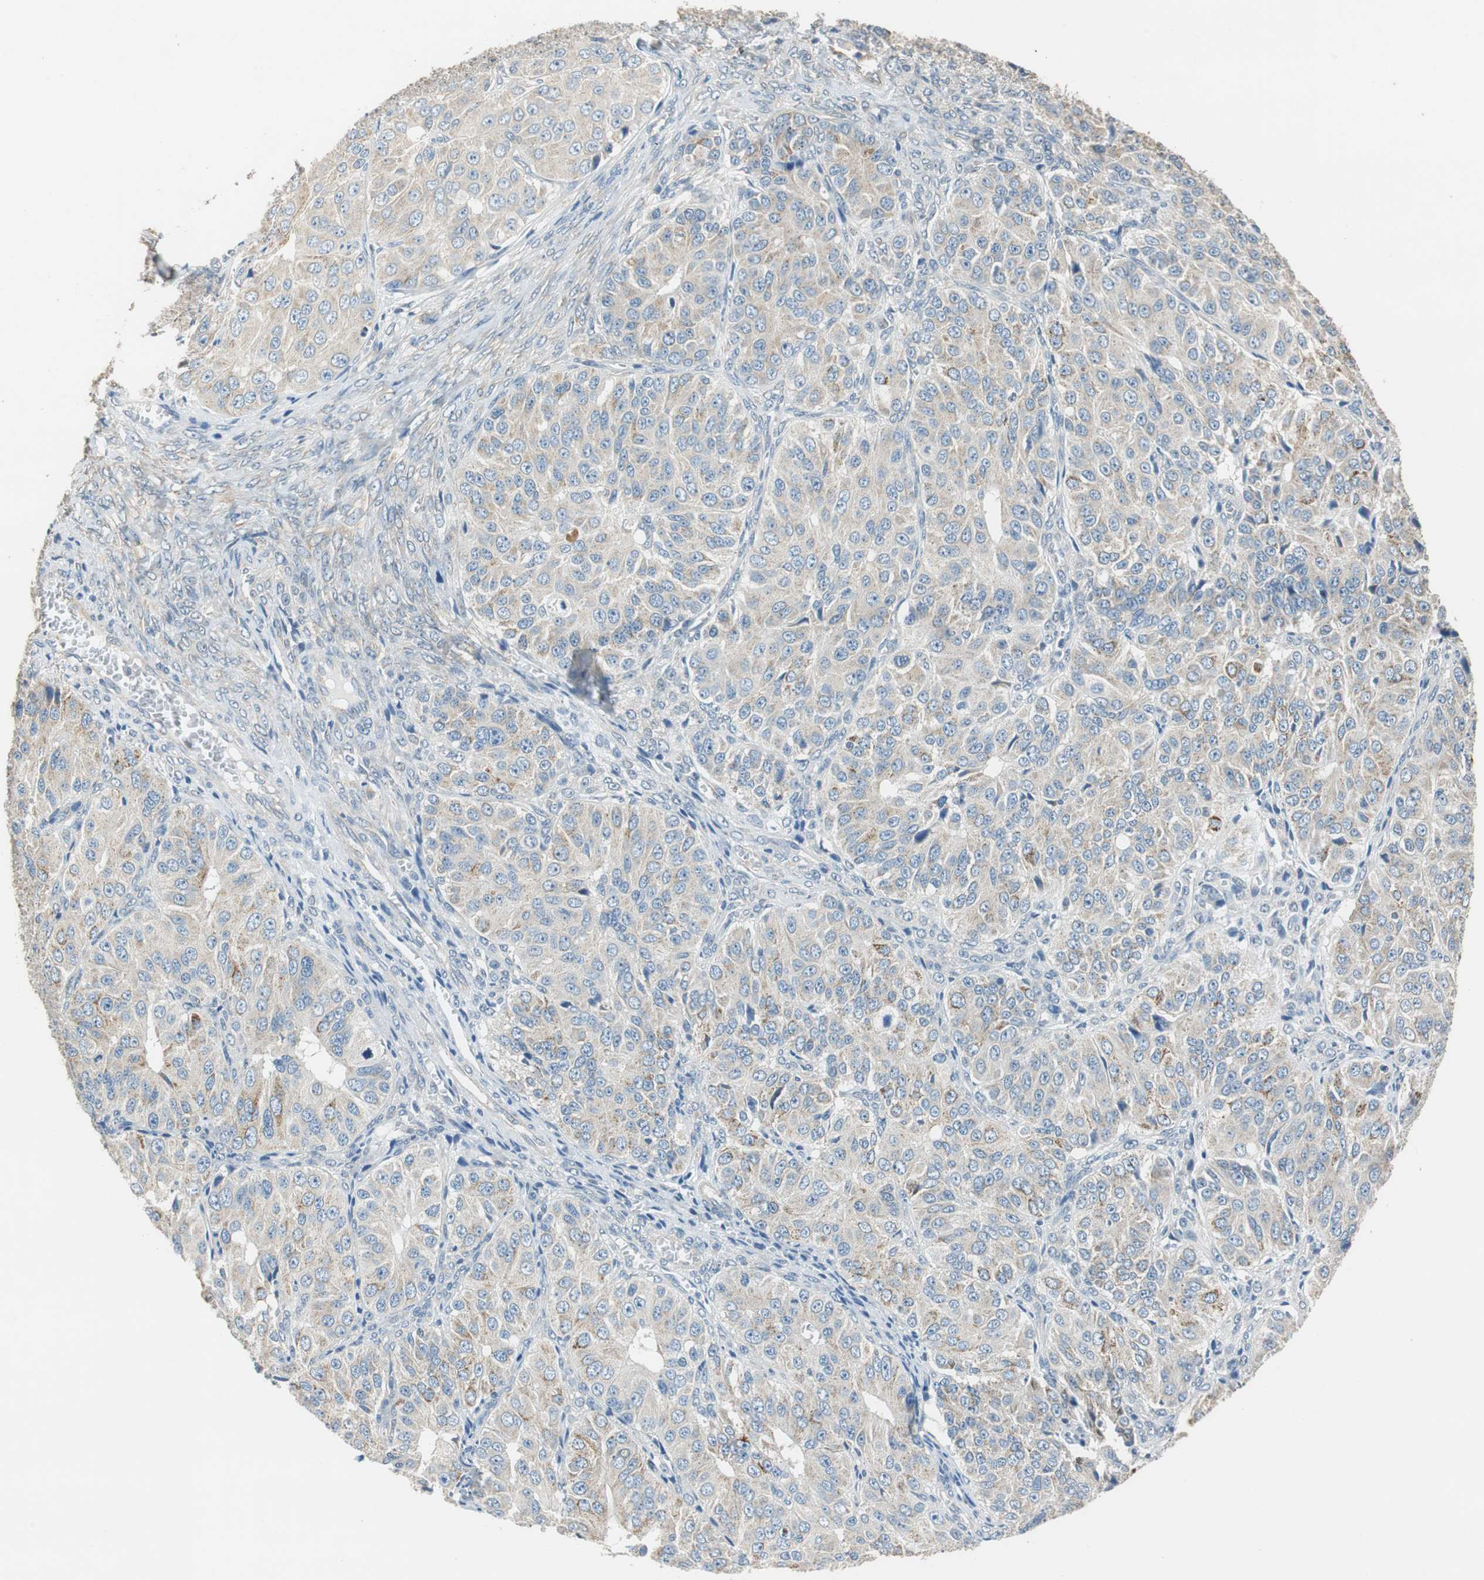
{"staining": {"intensity": "weak", "quantity": "25%-75%", "location": "cytoplasmic/membranous"}, "tissue": "ovarian cancer", "cell_type": "Tumor cells", "image_type": "cancer", "snomed": [{"axis": "morphology", "description": "Carcinoma, endometroid"}, {"axis": "topography", "description": "Ovary"}], "caption": "Immunohistochemistry of endometroid carcinoma (ovarian) exhibits low levels of weak cytoplasmic/membranous staining in about 25%-75% of tumor cells.", "gene": "ALDH4A1", "patient": {"sex": "female", "age": 51}}